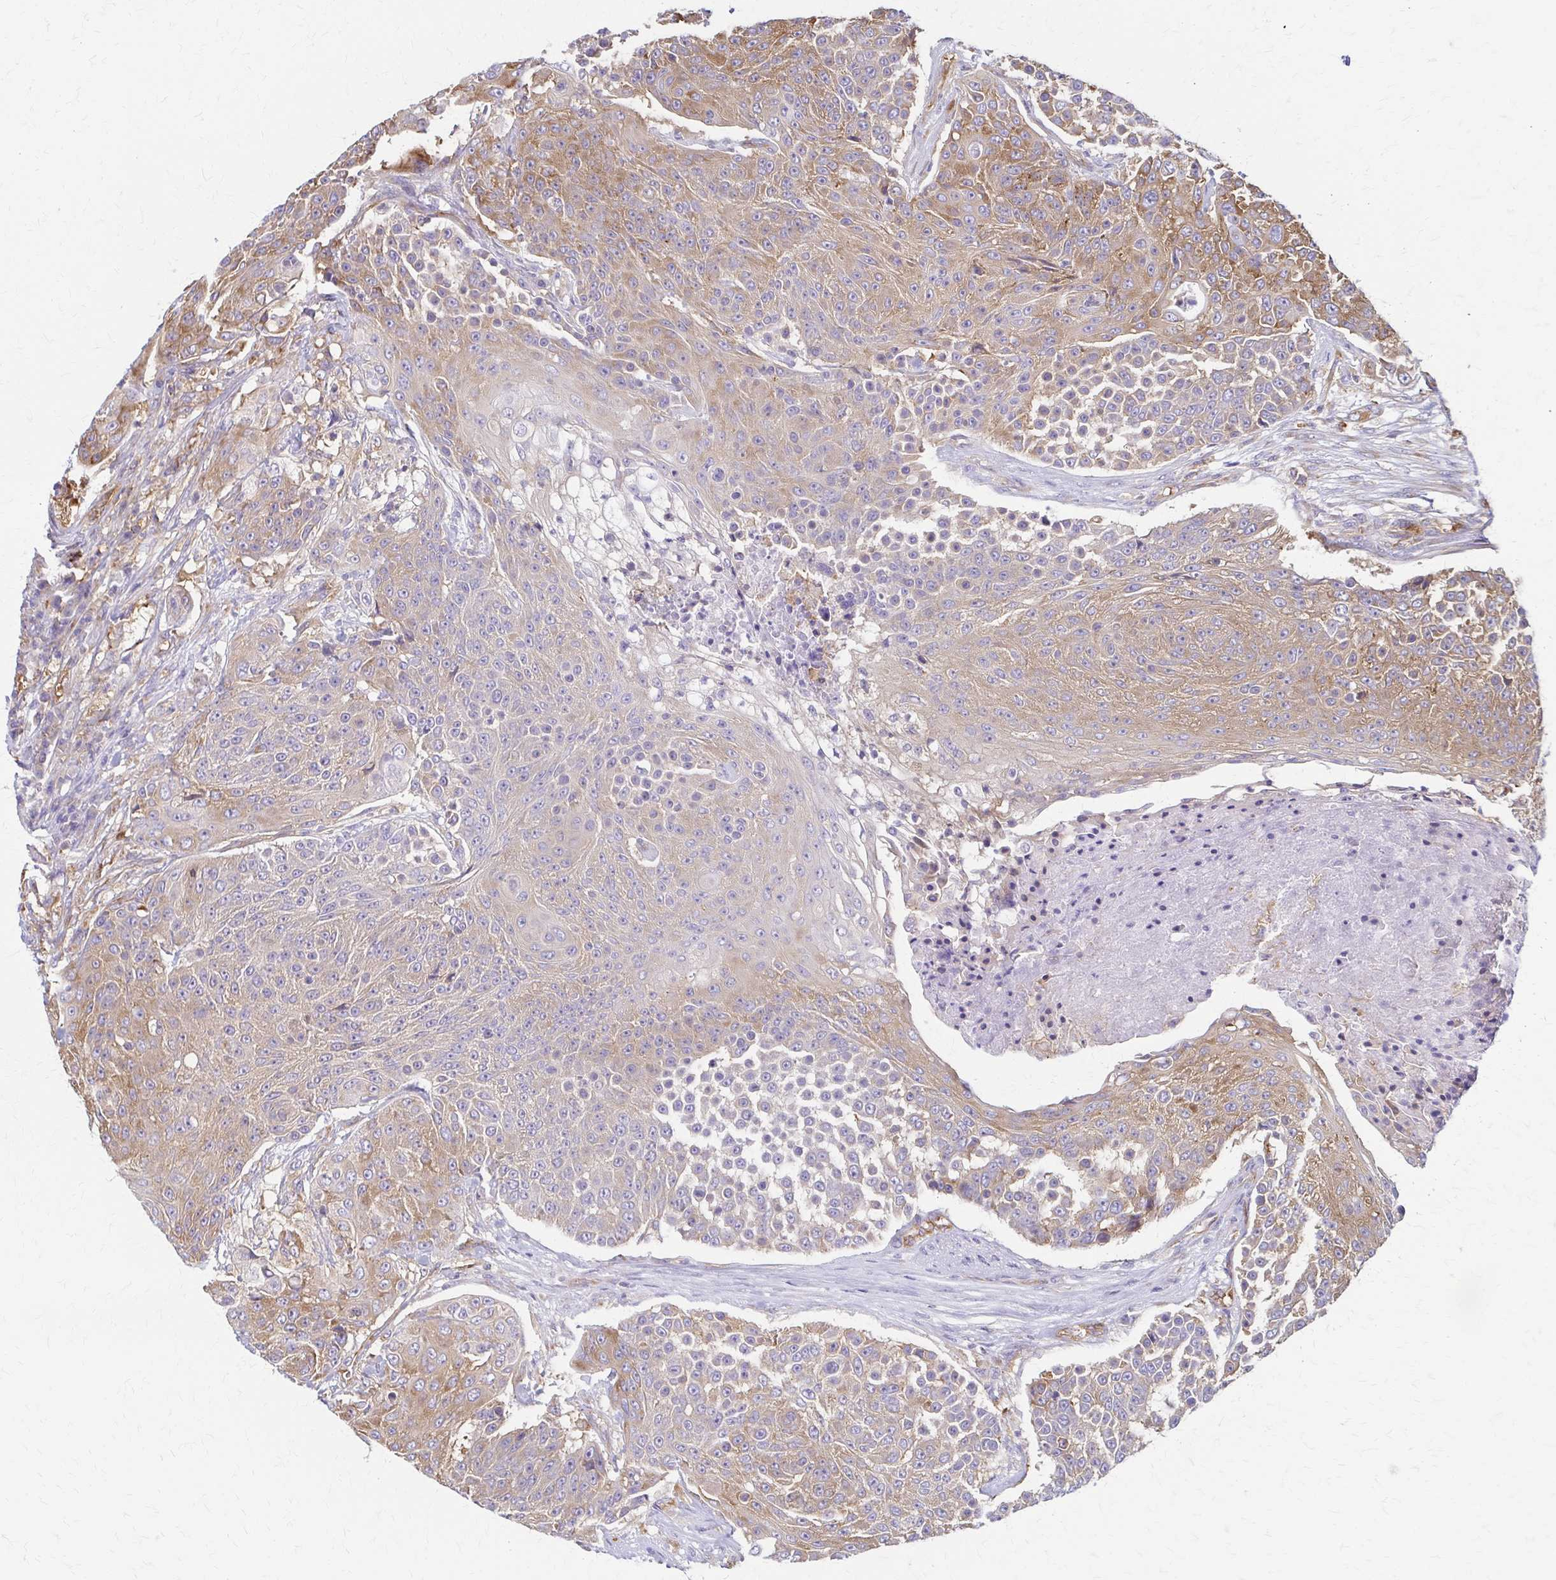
{"staining": {"intensity": "moderate", "quantity": "25%-75%", "location": "cytoplasmic/membranous"}, "tissue": "urothelial cancer", "cell_type": "Tumor cells", "image_type": "cancer", "snomed": [{"axis": "morphology", "description": "Urothelial carcinoma, High grade"}, {"axis": "topography", "description": "Urinary bladder"}], "caption": "This is a micrograph of immunohistochemistry (IHC) staining of urothelial carcinoma (high-grade), which shows moderate positivity in the cytoplasmic/membranous of tumor cells.", "gene": "WASF2", "patient": {"sex": "female", "age": 63}}